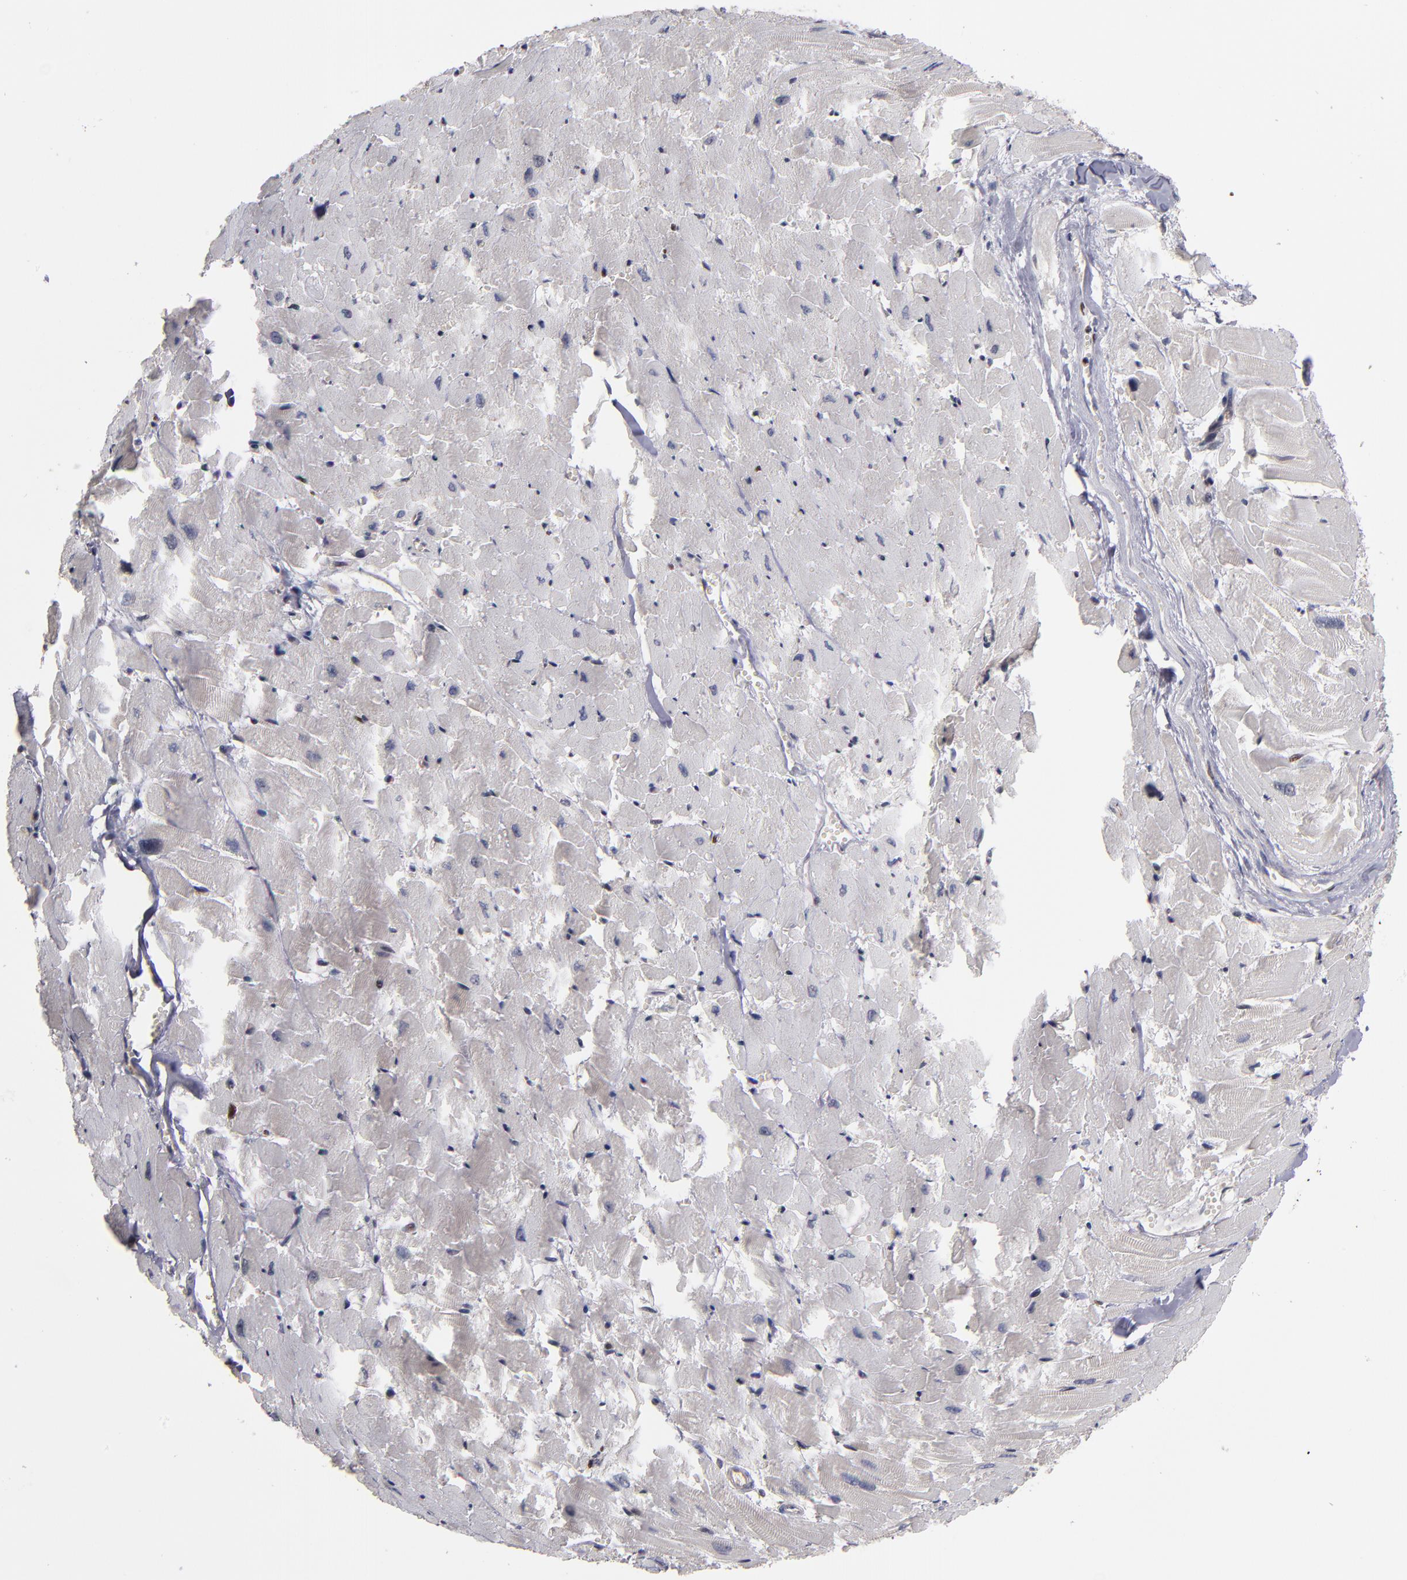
{"staining": {"intensity": "negative", "quantity": "none", "location": "none"}, "tissue": "heart muscle", "cell_type": "Cardiomyocytes", "image_type": "normal", "snomed": [{"axis": "morphology", "description": "Normal tissue, NOS"}, {"axis": "topography", "description": "Heart"}], "caption": "The micrograph demonstrates no staining of cardiomyocytes in benign heart muscle.", "gene": "KDM6A", "patient": {"sex": "female", "age": 19}}